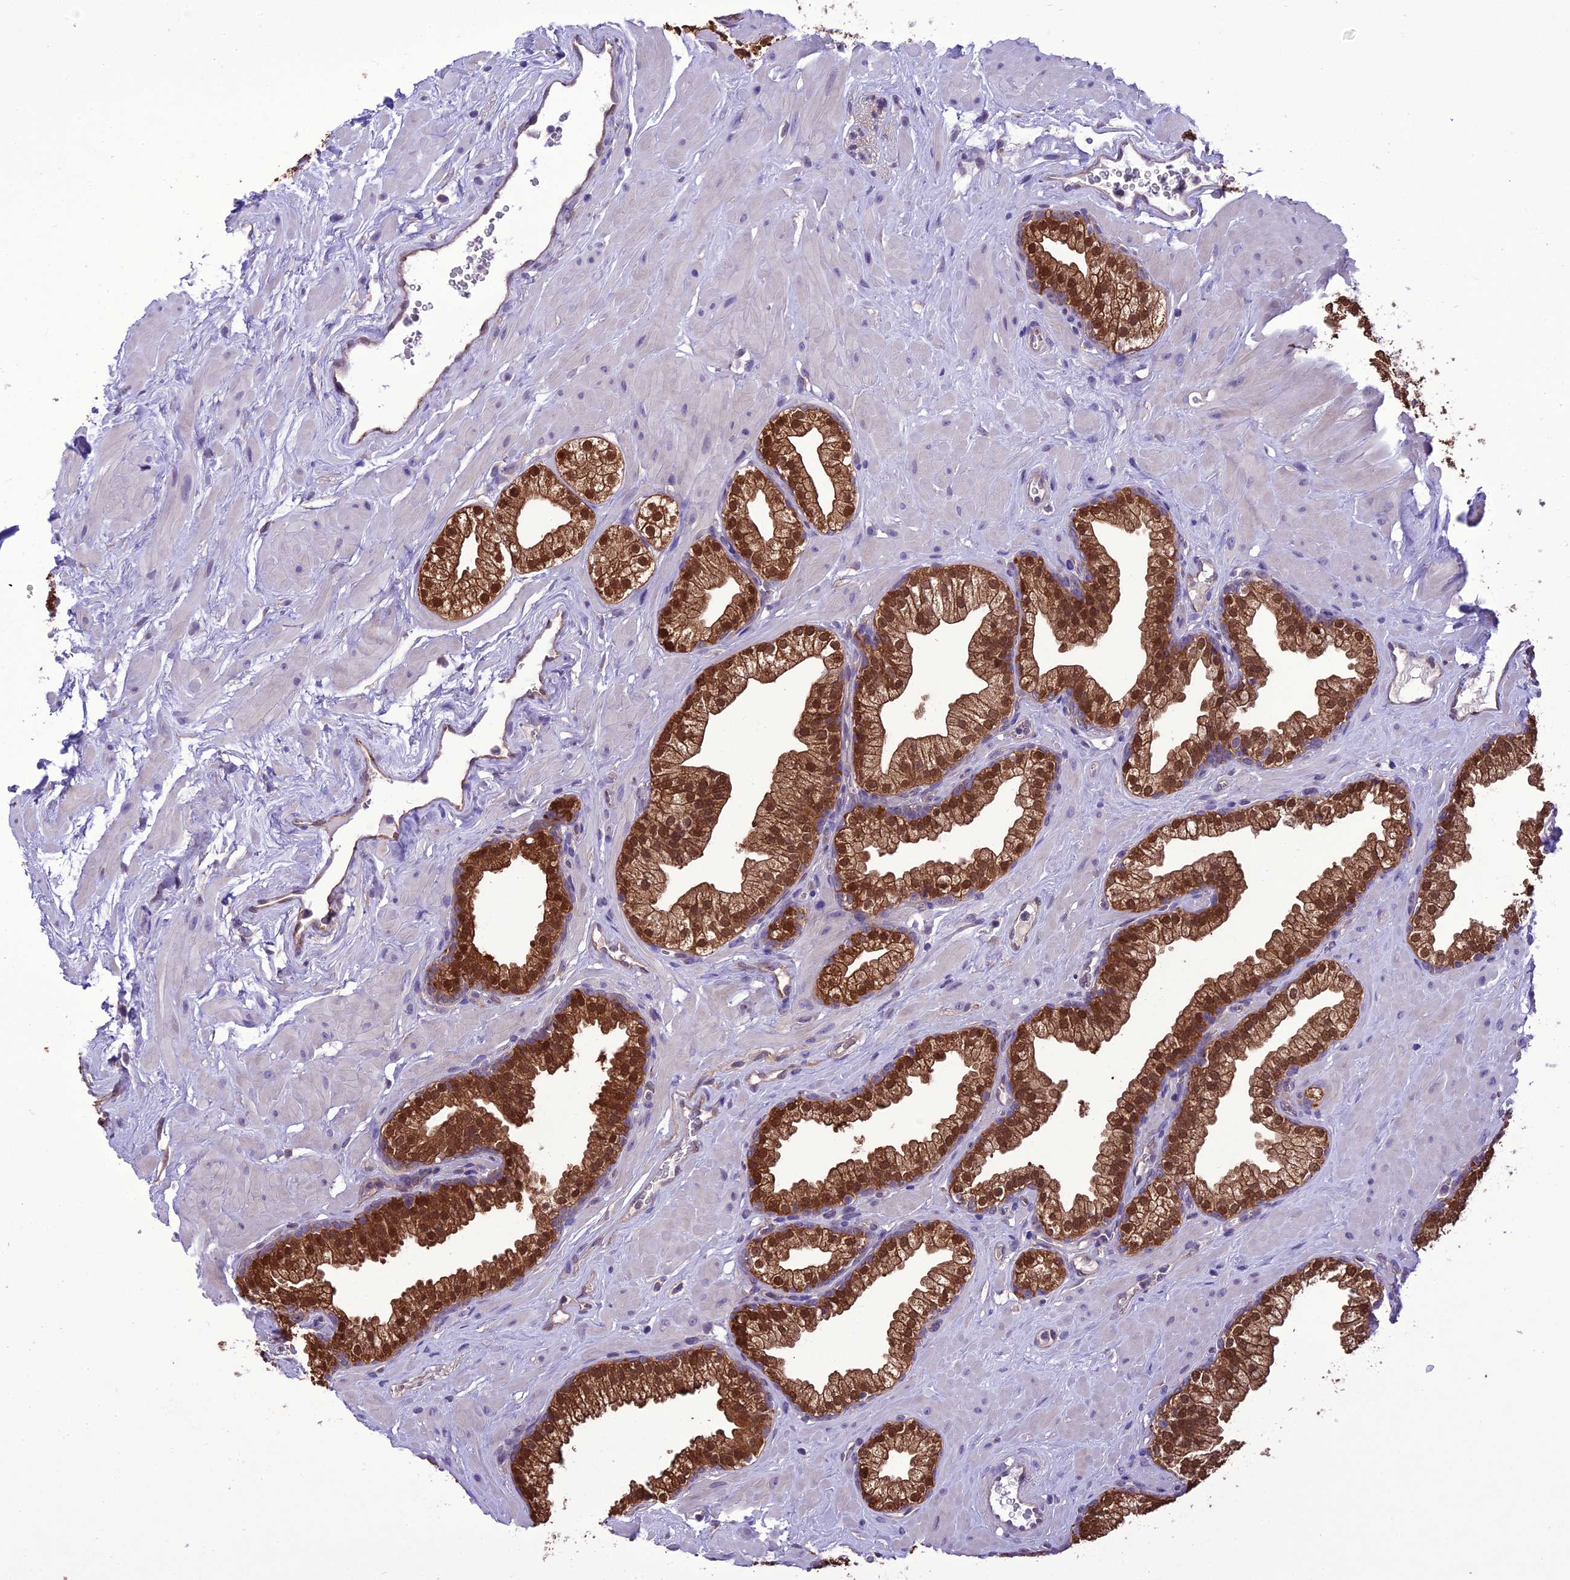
{"staining": {"intensity": "strong", "quantity": ">75%", "location": "cytoplasmic/membranous,nuclear"}, "tissue": "prostate", "cell_type": "Glandular cells", "image_type": "normal", "snomed": [{"axis": "morphology", "description": "Normal tissue, NOS"}, {"axis": "morphology", "description": "Urothelial carcinoma, Low grade"}, {"axis": "topography", "description": "Urinary bladder"}, {"axis": "topography", "description": "Prostate"}], "caption": "Benign prostate demonstrates strong cytoplasmic/membranous,nuclear staining in about >75% of glandular cells.", "gene": "BORCS6", "patient": {"sex": "male", "age": 60}}